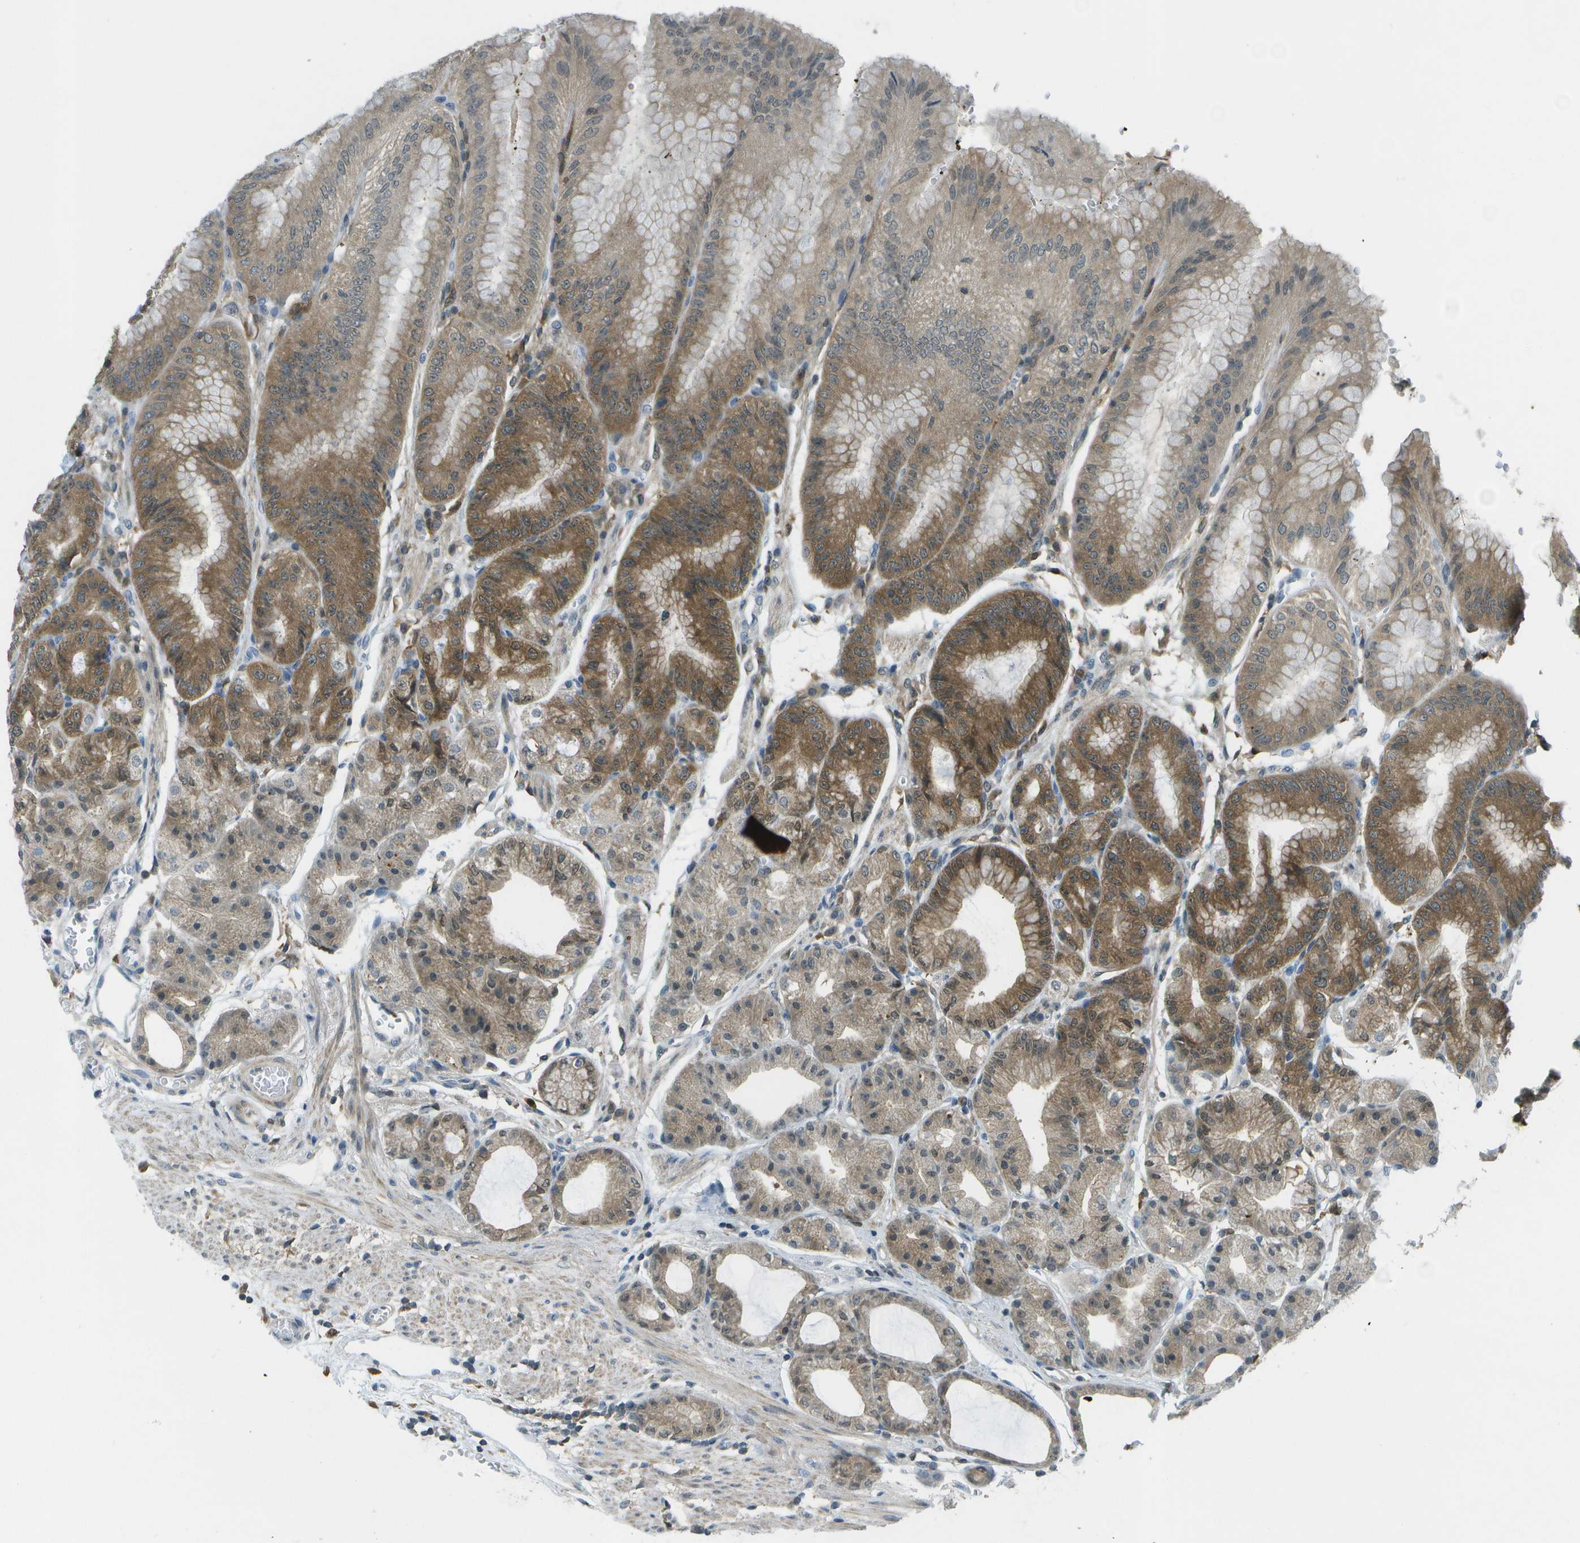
{"staining": {"intensity": "strong", "quantity": "25%-75%", "location": "cytoplasmic/membranous"}, "tissue": "stomach", "cell_type": "Glandular cells", "image_type": "normal", "snomed": [{"axis": "morphology", "description": "Normal tissue, NOS"}, {"axis": "topography", "description": "Stomach, lower"}], "caption": "This image exhibits immunohistochemistry staining of benign stomach, with high strong cytoplasmic/membranous expression in approximately 25%-75% of glandular cells.", "gene": "CDH23", "patient": {"sex": "male", "age": 71}}